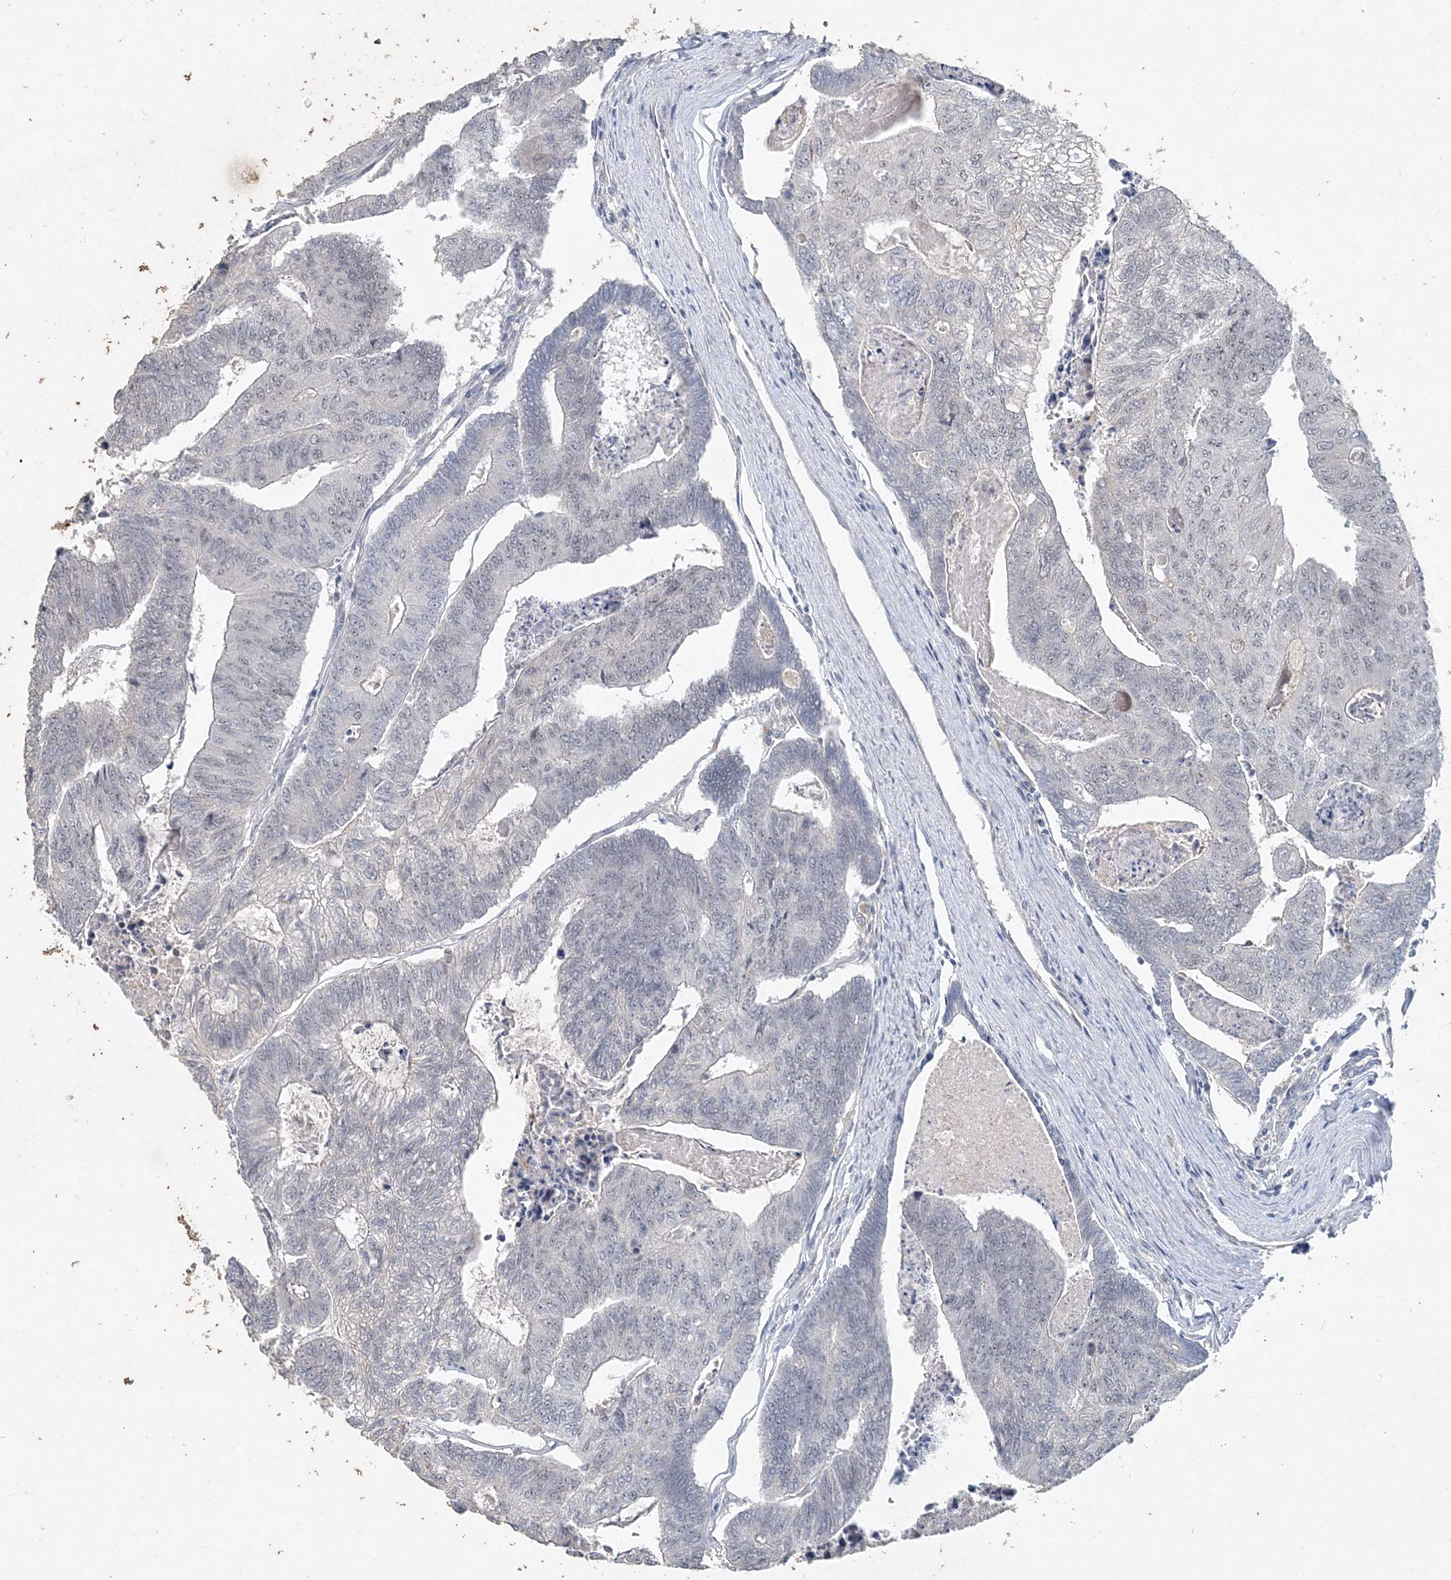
{"staining": {"intensity": "negative", "quantity": "none", "location": "none"}, "tissue": "colorectal cancer", "cell_type": "Tumor cells", "image_type": "cancer", "snomed": [{"axis": "morphology", "description": "Adenocarcinoma, NOS"}, {"axis": "topography", "description": "Colon"}], "caption": "DAB immunohistochemical staining of colorectal cancer displays no significant positivity in tumor cells. Brightfield microscopy of IHC stained with DAB (brown) and hematoxylin (blue), captured at high magnification.", "gene": "DNAH5", "patient": {"sex": "female", "age": 67}}